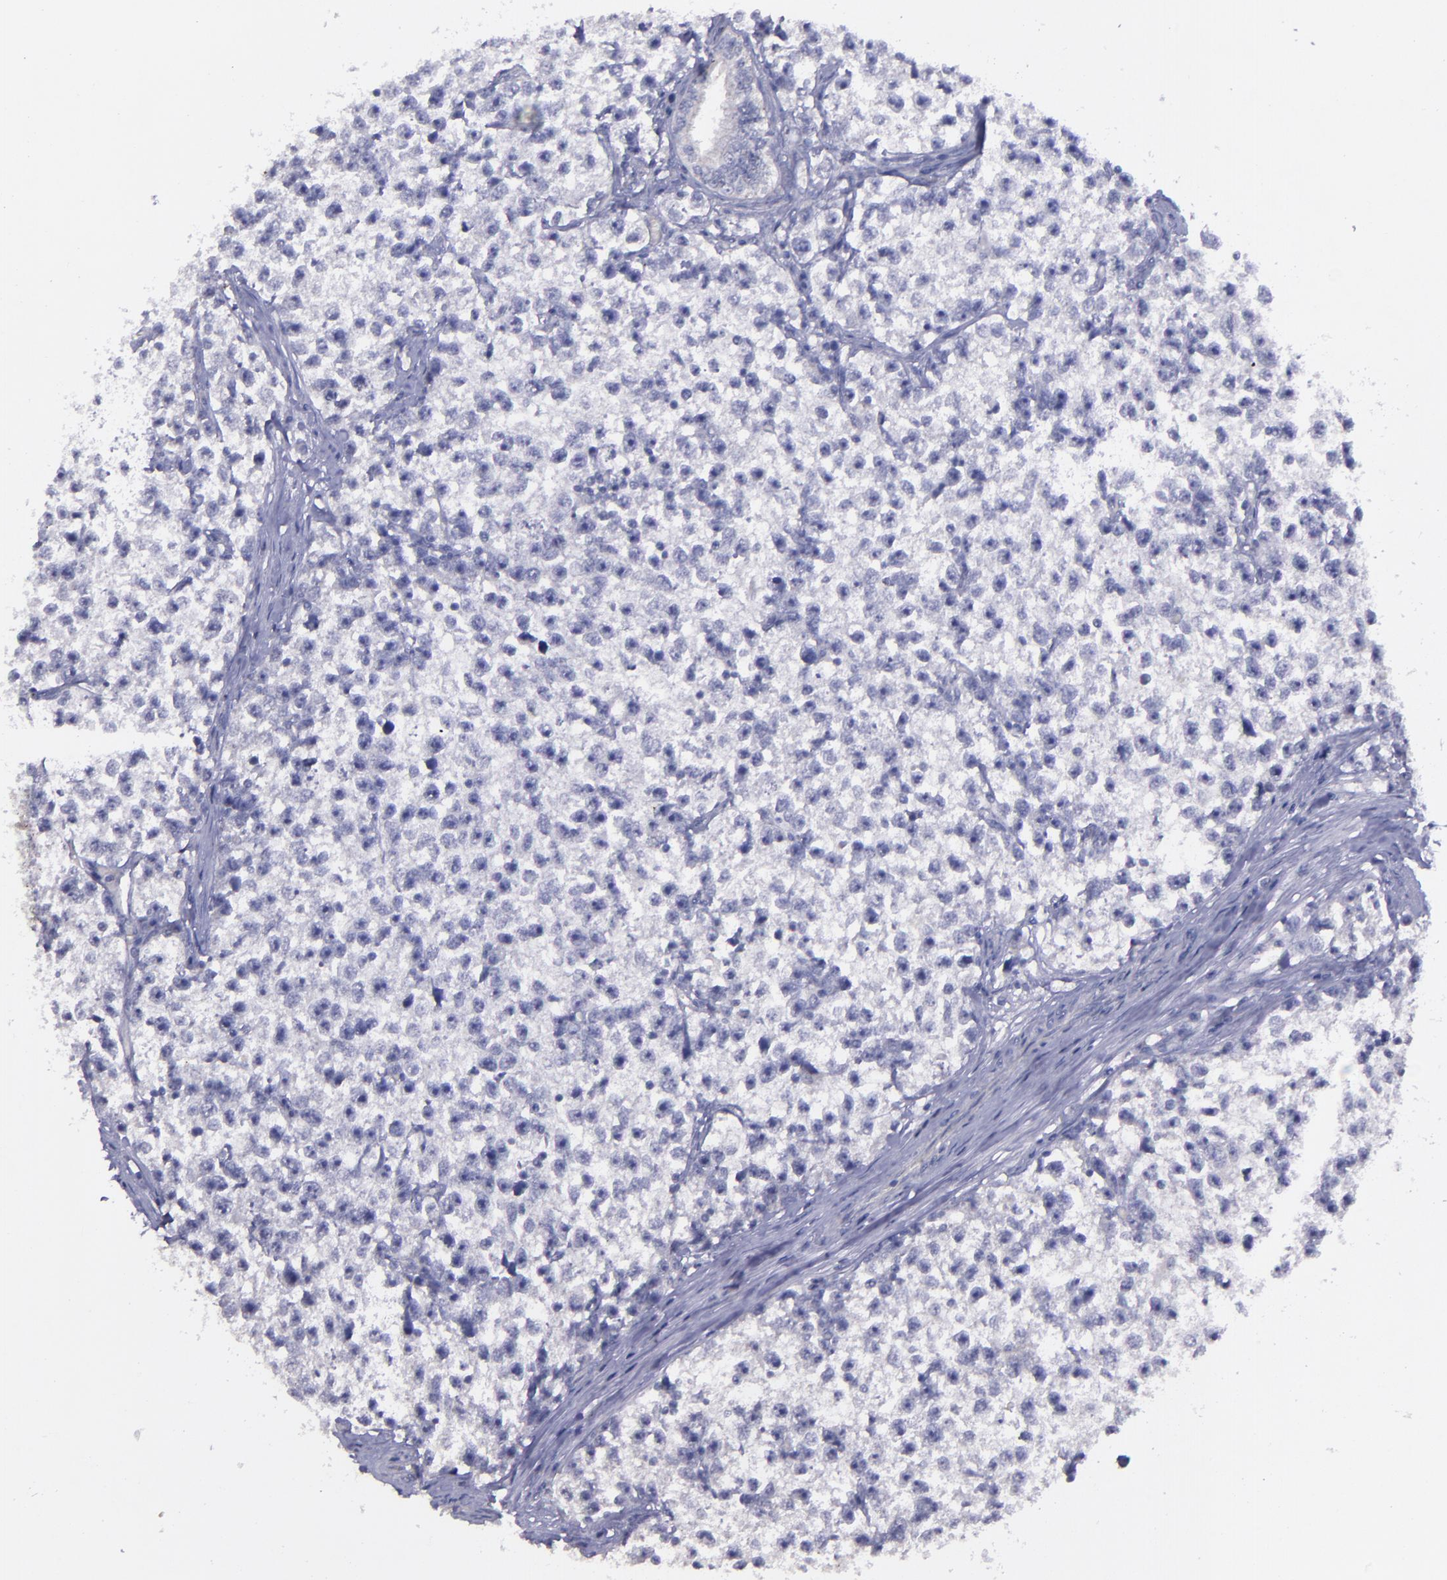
{"staining": {"intensity": "negative", "quantity": "none", "location": "none"}, "tissue": "testis cancer", "cell_type": "Tumor cells", "image_type": "cancer", "snomed": [{"axis": "morphology", "description": "Seminoma, NOS"}, {"axis": "morphology", "description": "Carcinoma, Embryonal, NOS"}, {"axis": "topography", "description": "Testis"}], "caption": "High magnification brightfield microscopy of testis embryonal carcinoma stained with DAB (brown) and counterstained with hematoxylin (blue): tumor cells show no significant expression. The staining was performed using DAB to visualize the protein expression in brown, while the nuclei were stained in blue with hematoxylin (Magnification: 20x).", "gene": "MASP1", "patient": {"sex": "male", "age": 30}}